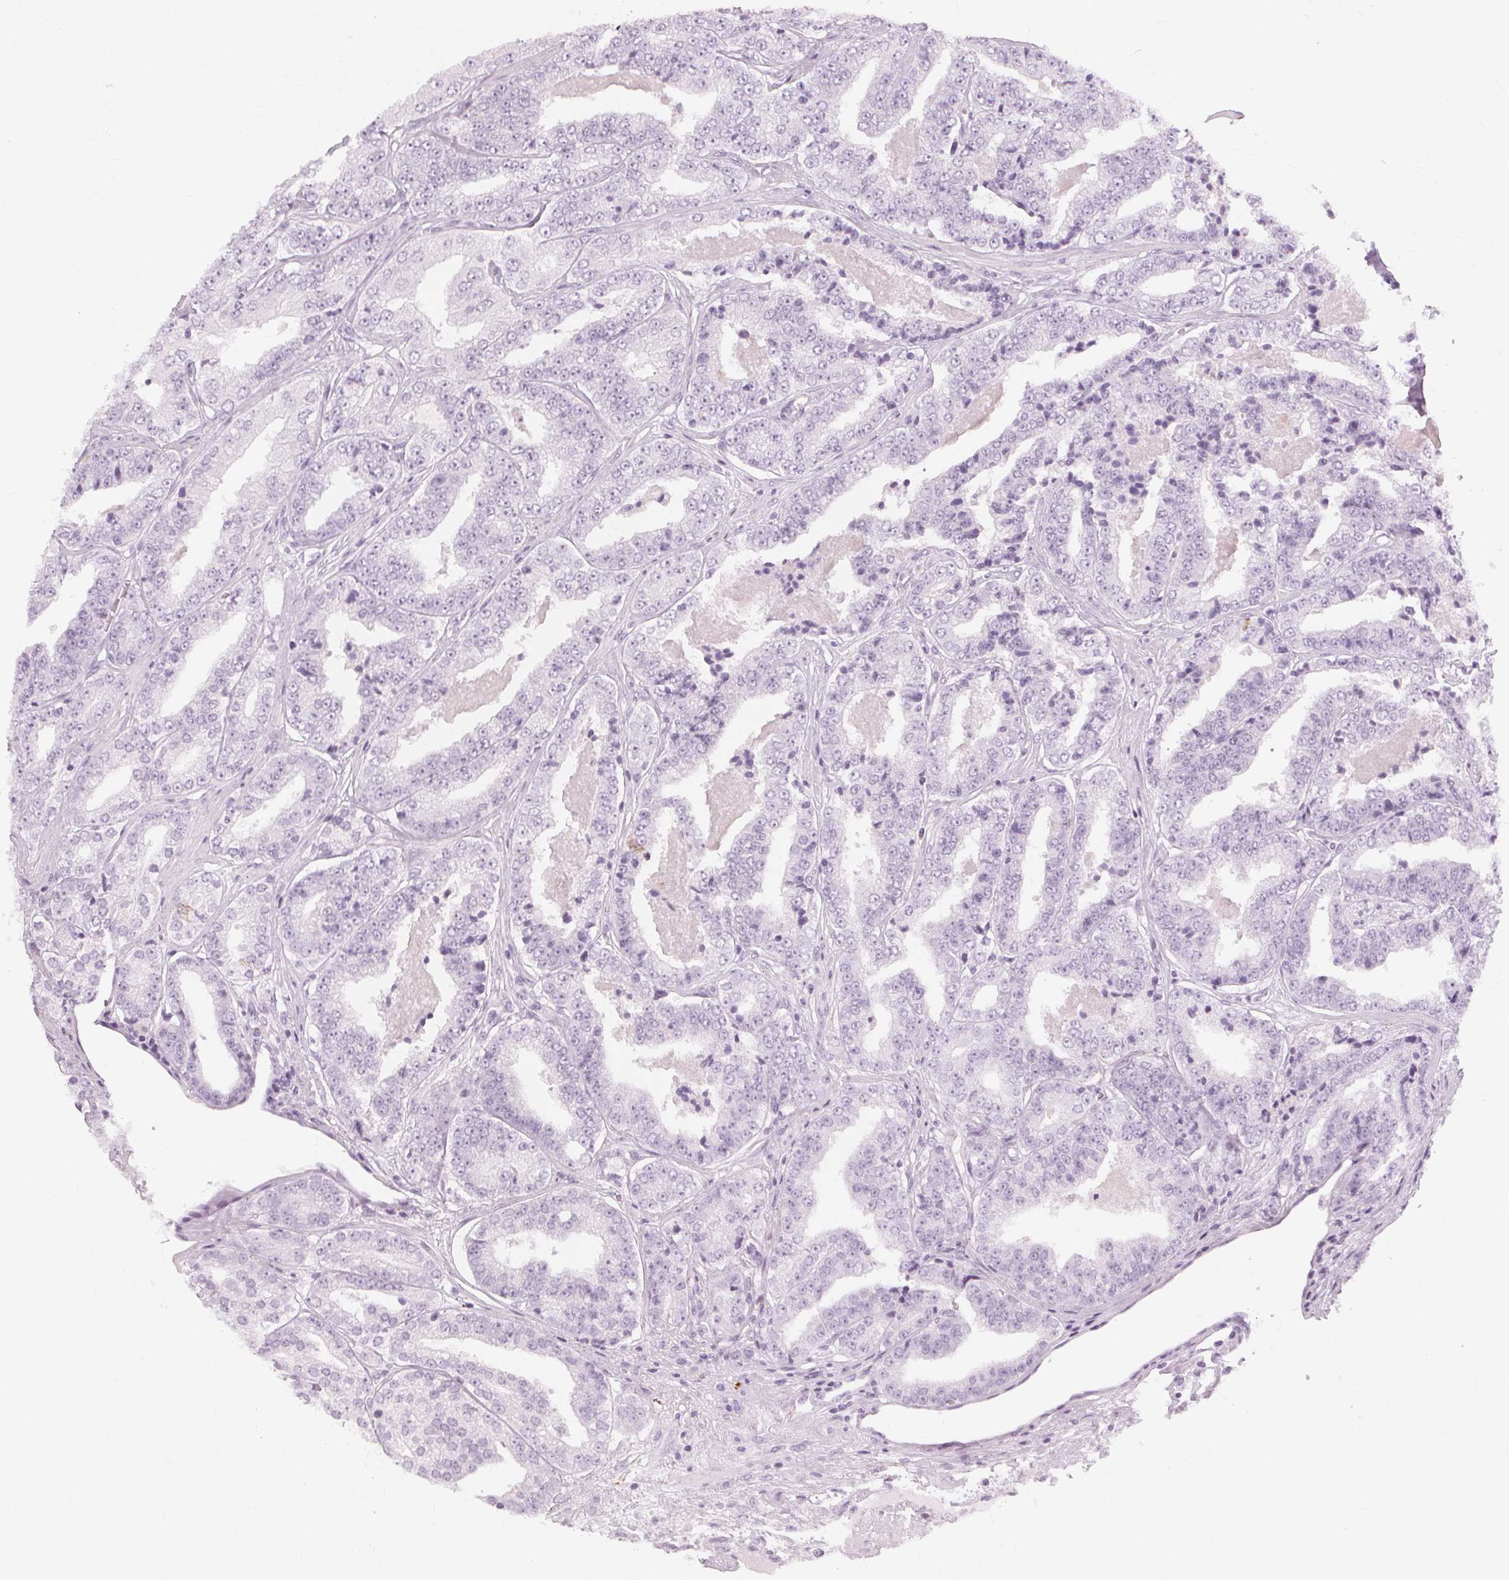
{"staining": {"intensity": "negative", "quantity": "none", "location": "none"}, "tissue": "prostate cancer", "cell_type": "Tumor cells", "image_type": "cancer", "snomed": [{"axis": "morphology", "description": "Adenocarcinoma, Low grade"}, {"axis": "topography", "description": "Prostate"}], "caption": "Protein analysis of prostate cancer (adenocarcinoma (low-grade)) displays no significant positivity in tumor cells.", "gene": "TFF1", "patient": {"sex": "male", "age": 60}}